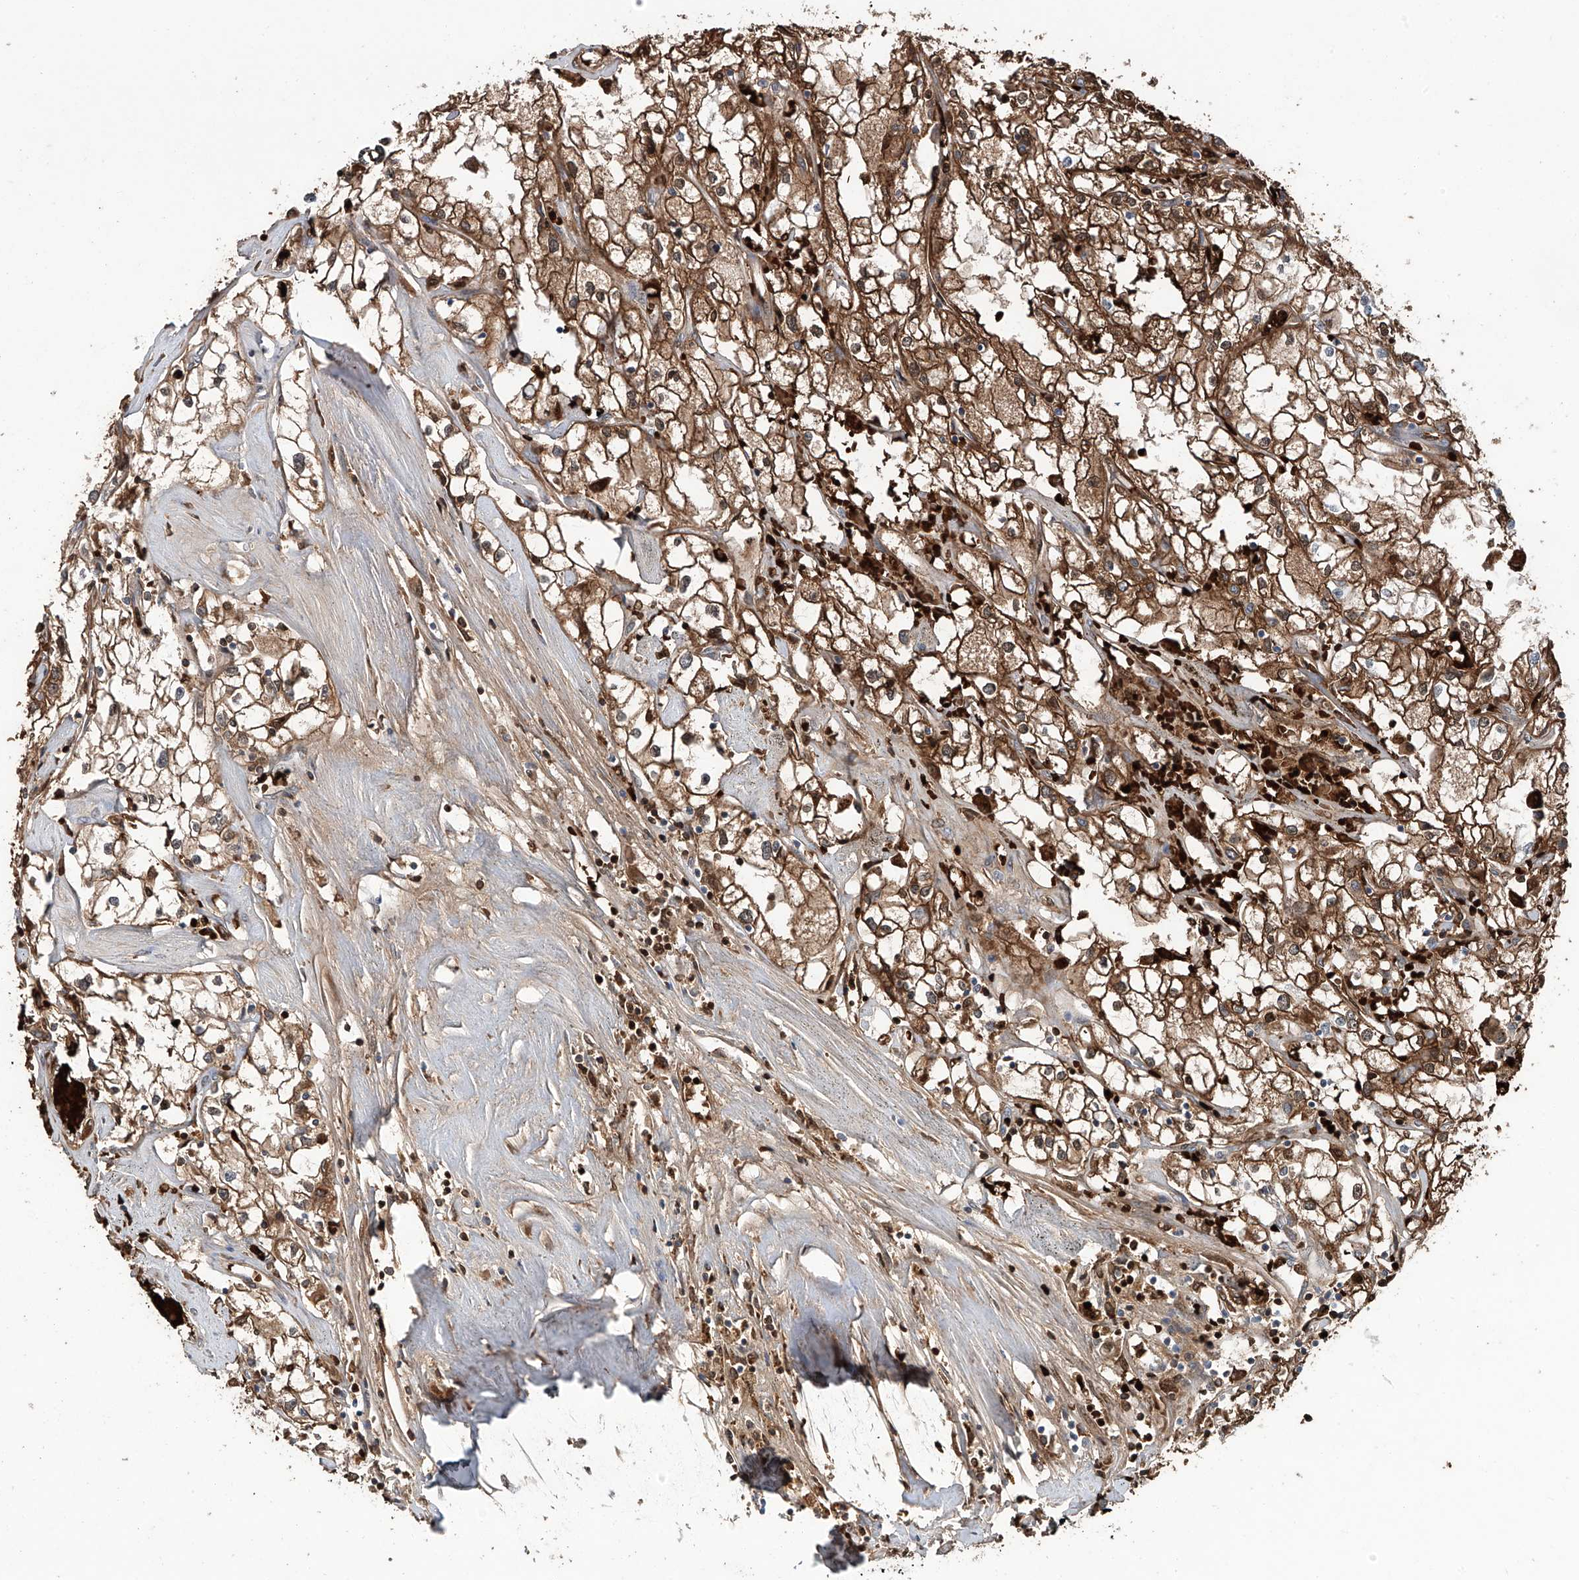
{"staining": {"intensity": "moderate", "quantity": ">75%", "location": "cytoplasmic/membranous"}, "tissue": "renal cancer", "cell_type": "Tumor cells", "image_type": "cancer", "snomed": [{"axis": "morphology", "description": "Adenocarcinoma, NOS"}, {"axis": "topography", "description": "Kidney"}], "caption": "Immunohistochemistry of adenocarcinoma (renal) reveals medium levels of moderate cytoplasmic/membranous positivity in approximately >75% of tumor cells.", "gene": "ZDHHC9", "patient": {"sex": "male", "age": 56}}